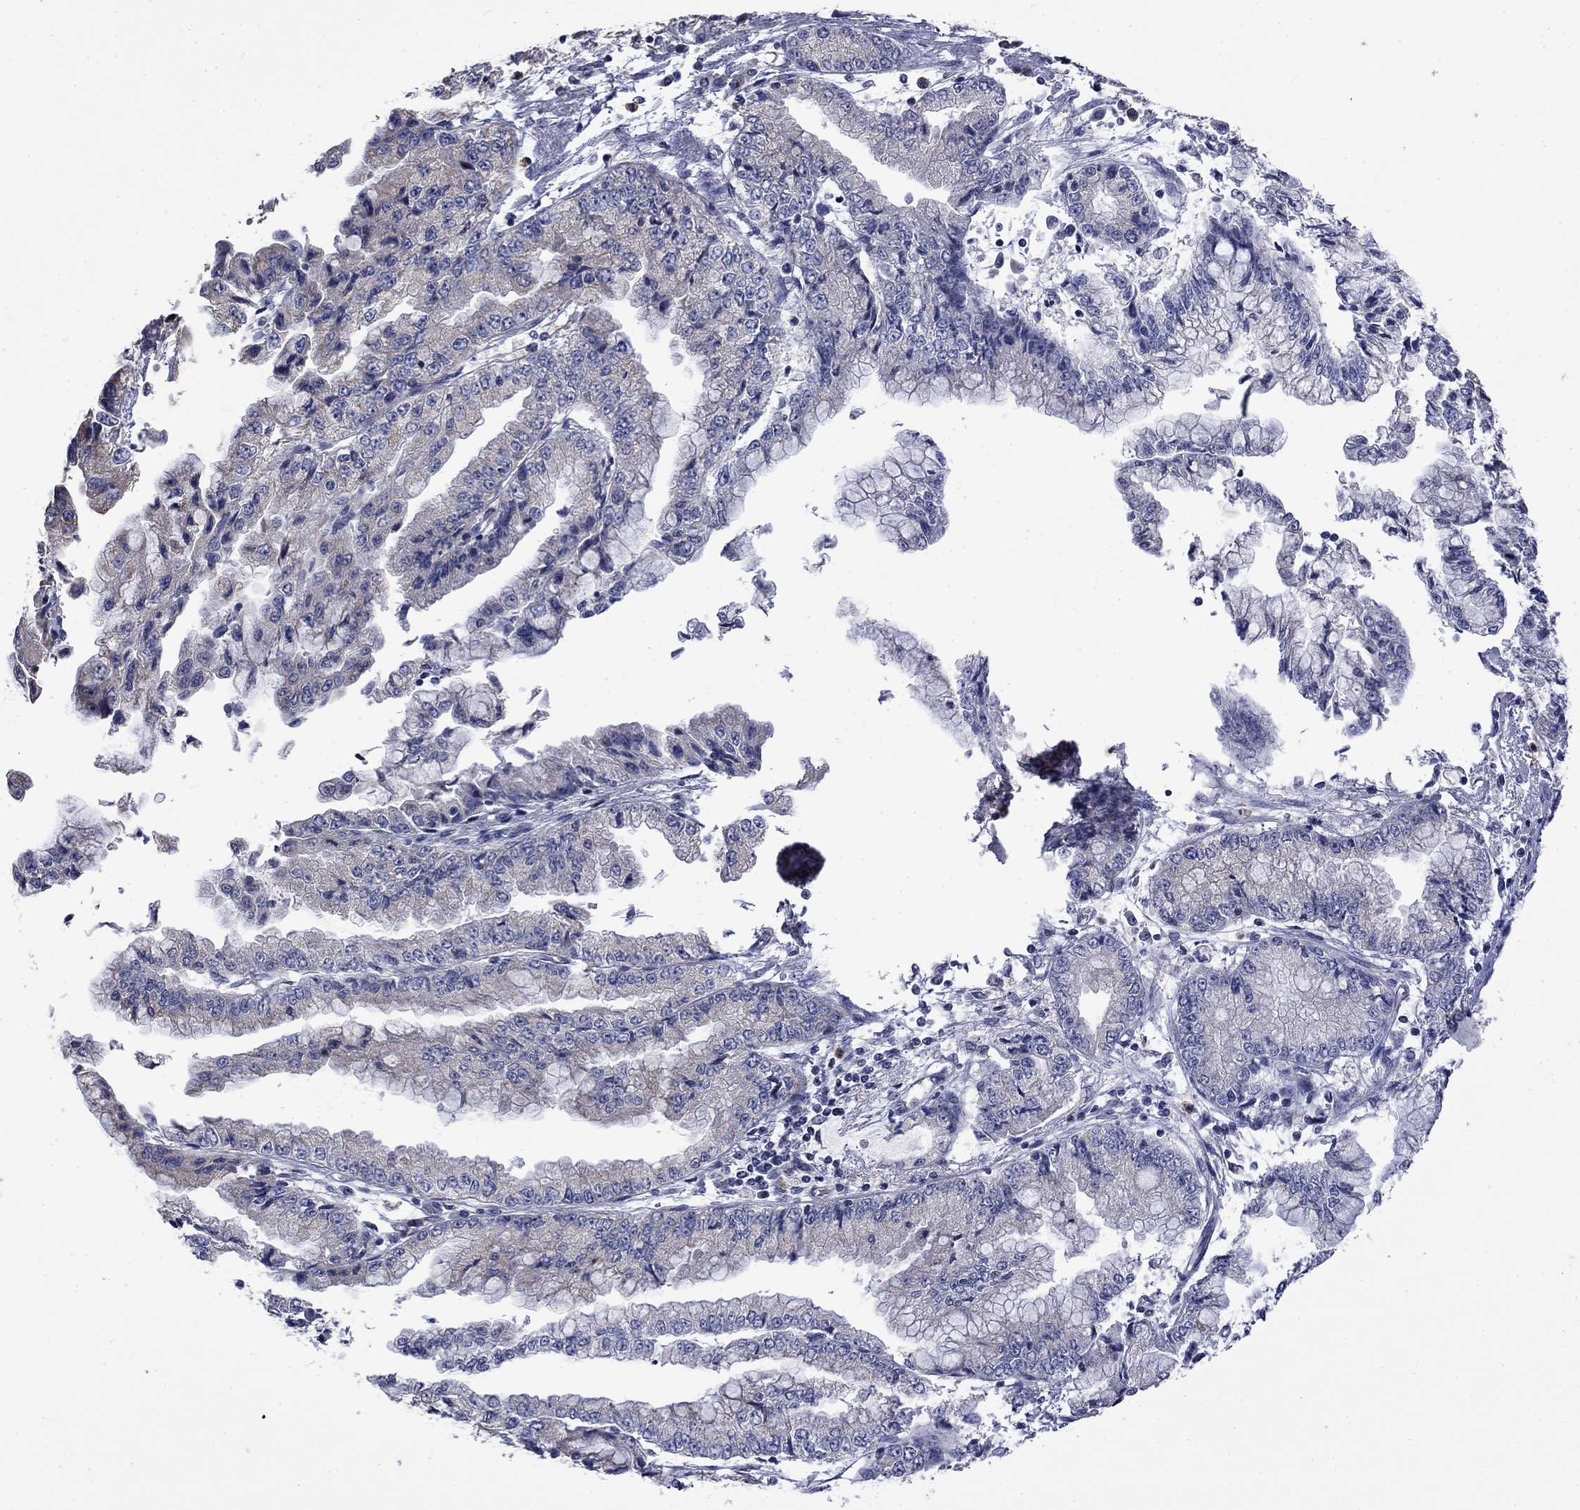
{"staining": {"intensity": "negative", "quantity": "none", "location": "none"}, "tissue": "stomach cancer", "cell_type": "Tumor cells", "image_type": "cancer", "snomed": [{"axis": "morphology", "description": "Adenocarcinoma, NOS"}, {"axis": "topography", "description": "Stomach, upper"}], "caption": "Tumor cells are negative for protein expression in human adenocarcinoma (stomach). (DAB (3,3'-diaminobenzidine) IHC visualized using brightfield microscopy, high magnification).", "gene": "CAMKK2", "patient": {"sex": "female", "age": 74}}